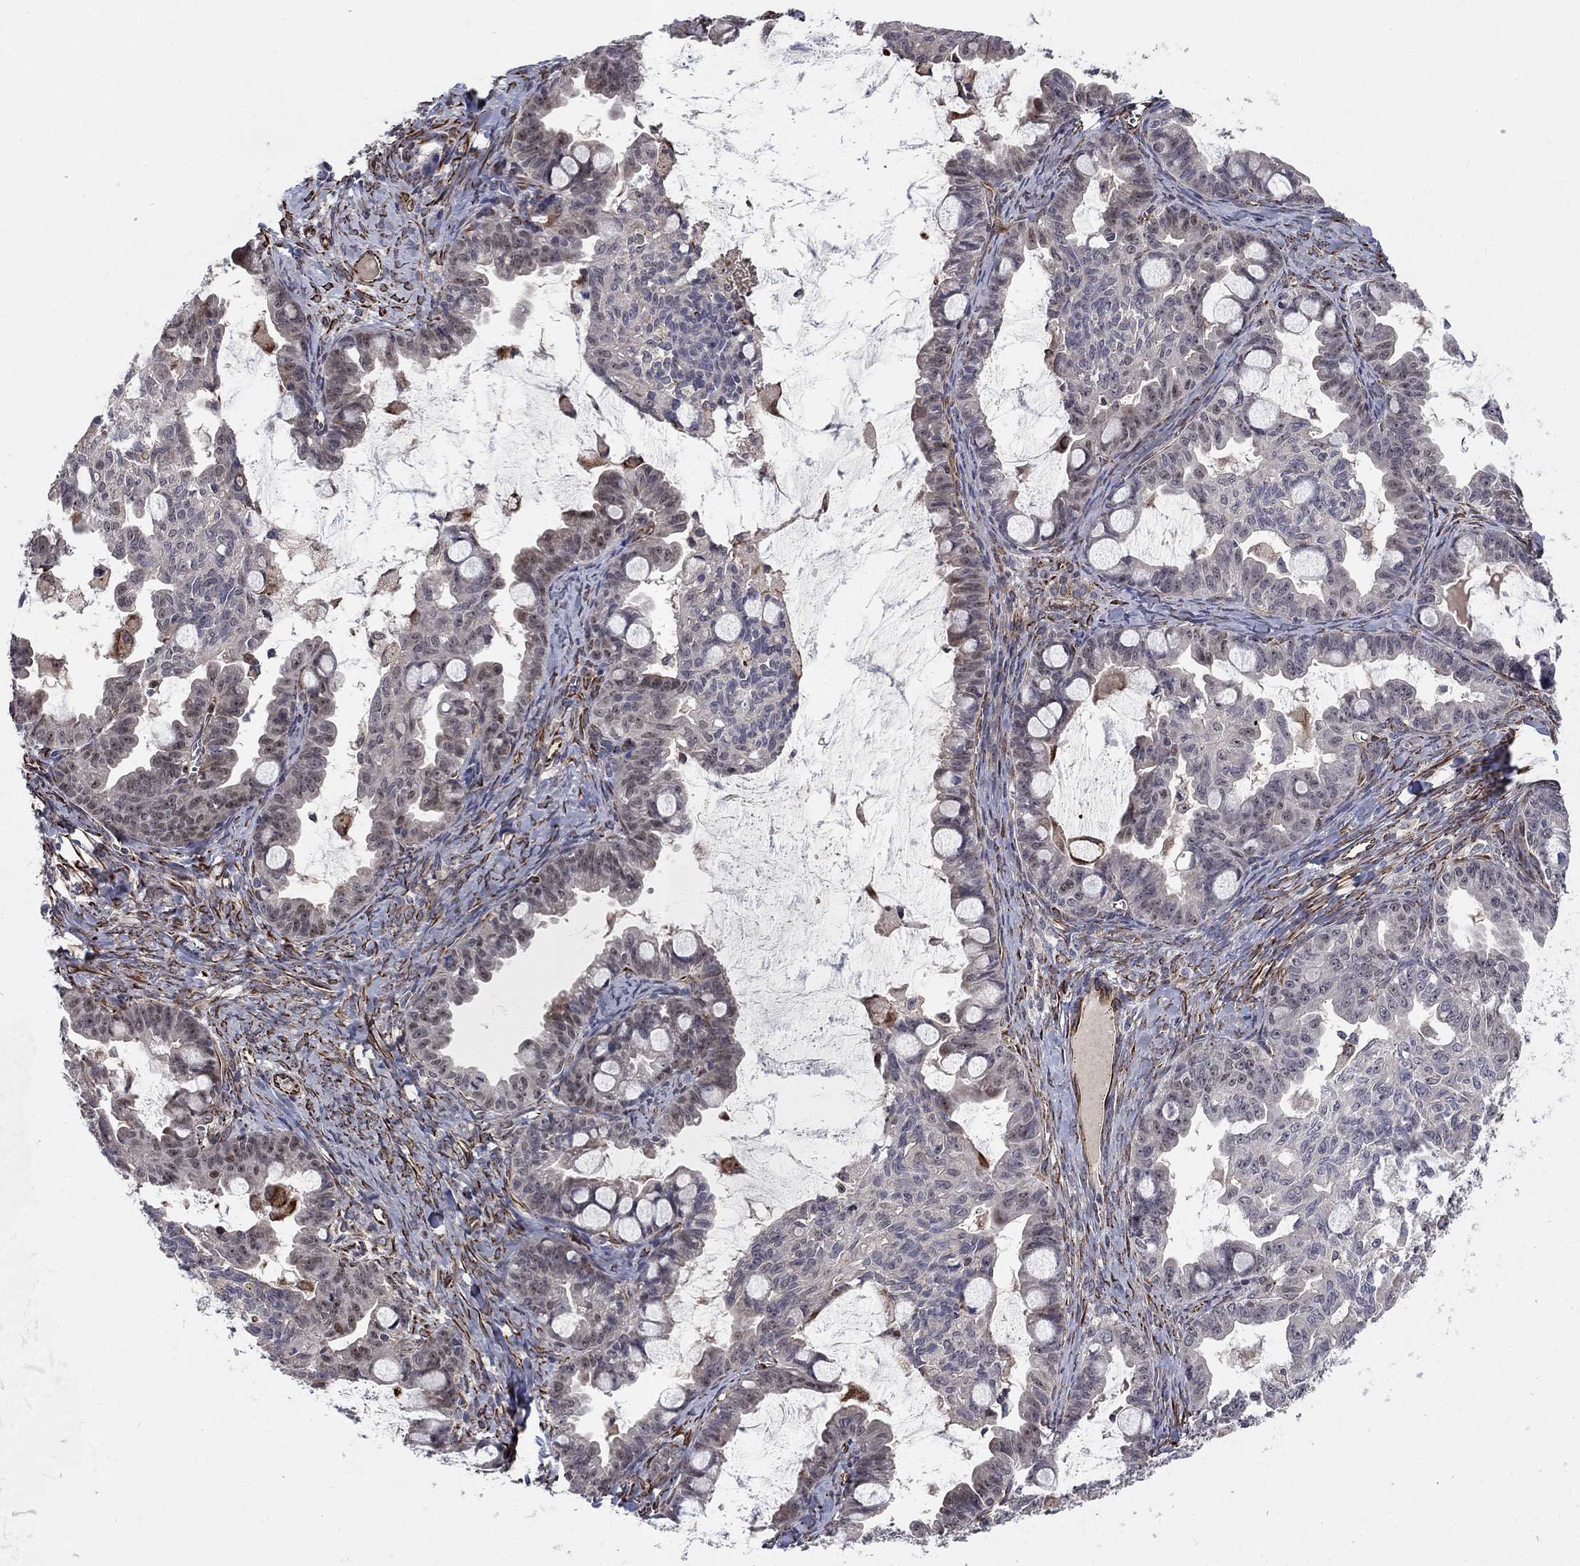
{"staining": {"intensity": "negative", "quantity": "none", "location": "none"}, "tissue": "ovarian cancer", "cell_type": "Tumor cells", "image_type": "cancer", "snomed": [{"axis": "morphology", "description": "Cystadenocarcinoma, mucinous, NOS"}, {"axis": "topography", "description": "Ovary"}], "caption": "Tumor cells show no significant protein positivity in ovarian cancer.", "gene": "MSRA", "patient": {"sex": "female", "age": 63}}